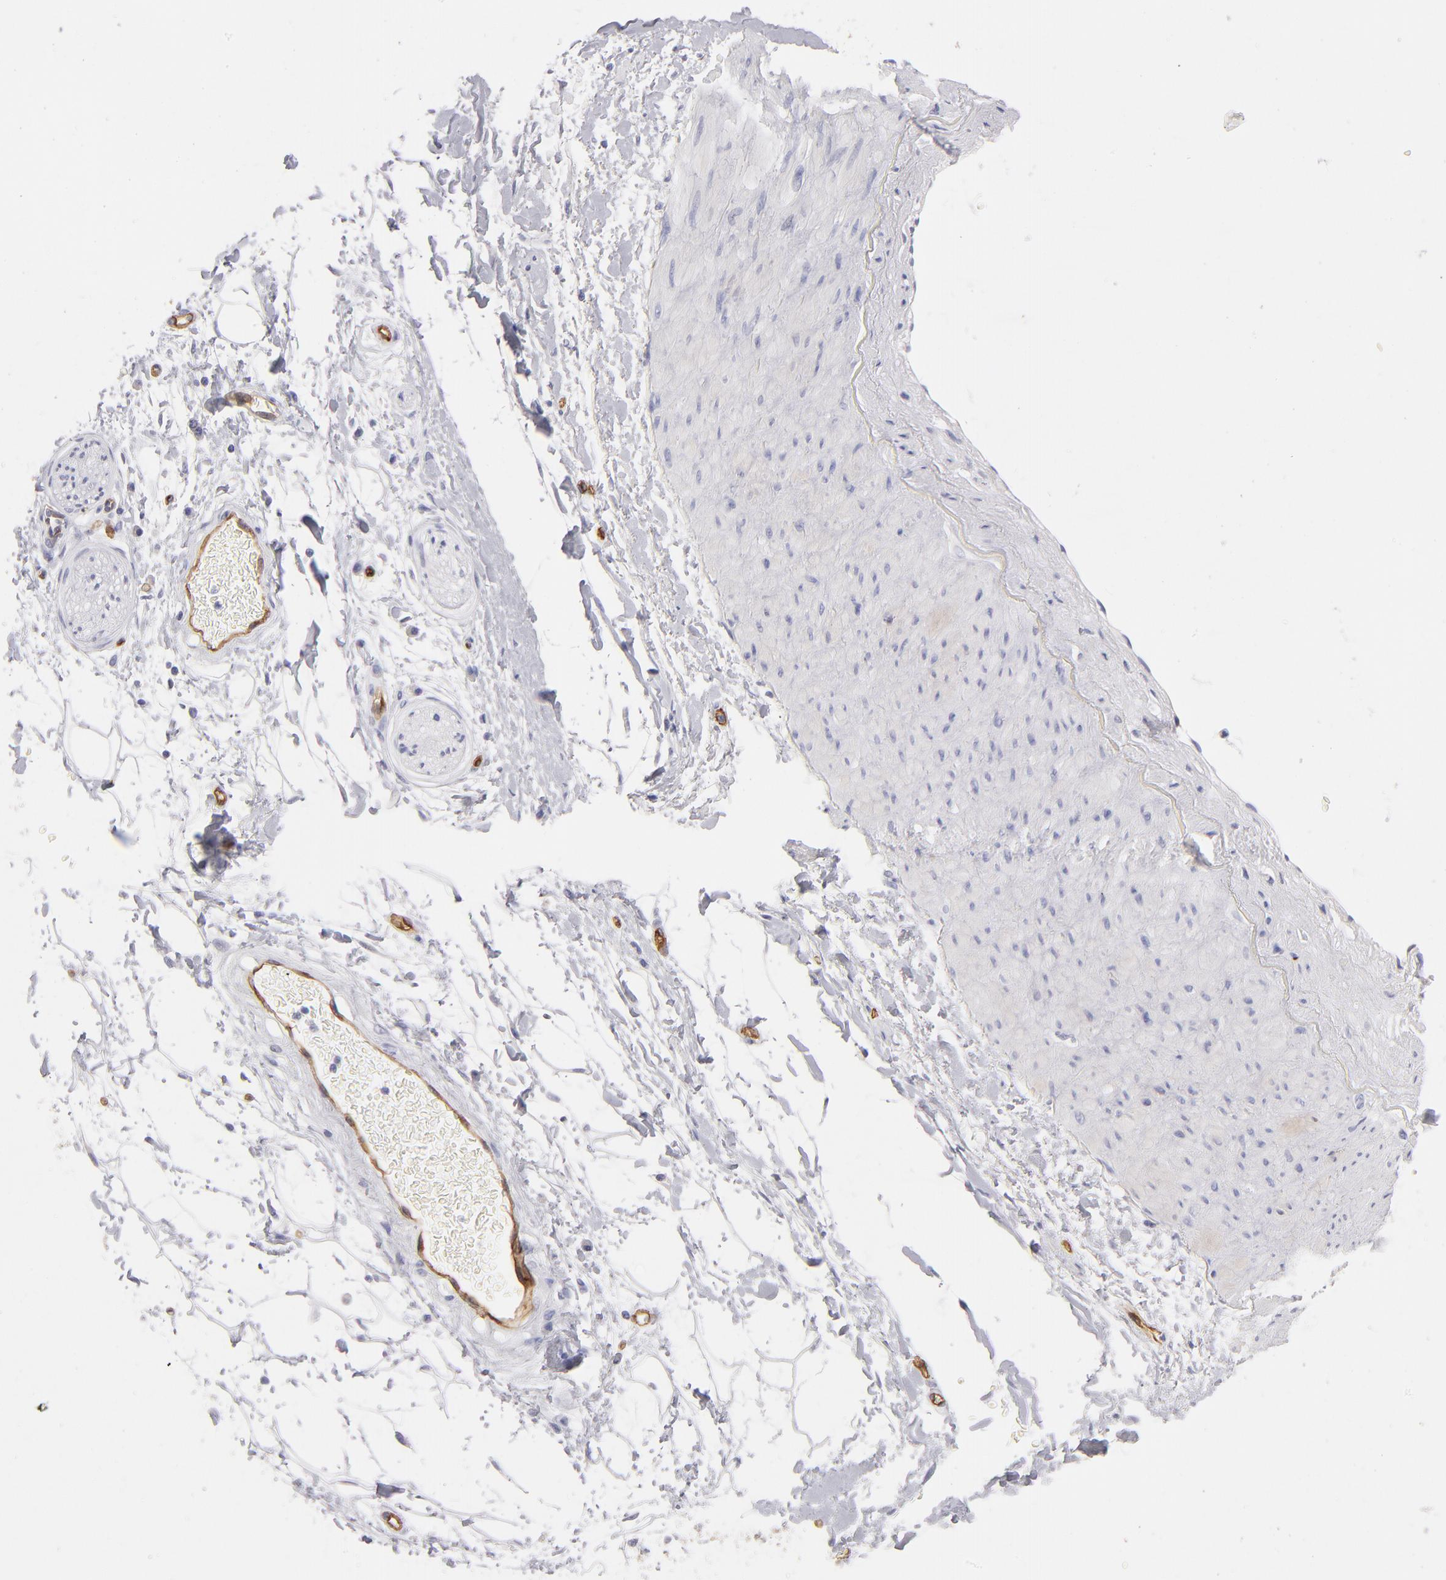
{"staining": {"intensity": "negative", "quantity": "none", "location": "none"}, "tissue": "adipose tissue", "cell_type": "Adipocytes", "image_type": "normal", "snomed": [{"axis": "morphology", "description": "Normal tissue, NOS"}, {"axis": "topography", "description": "Soft tissue"}], "caption": "The image demonstrates no staining of adipocytes in normal adipose tissue.", "gene": "PLVAP", "patient": {"sex": "male", "age": 72}}